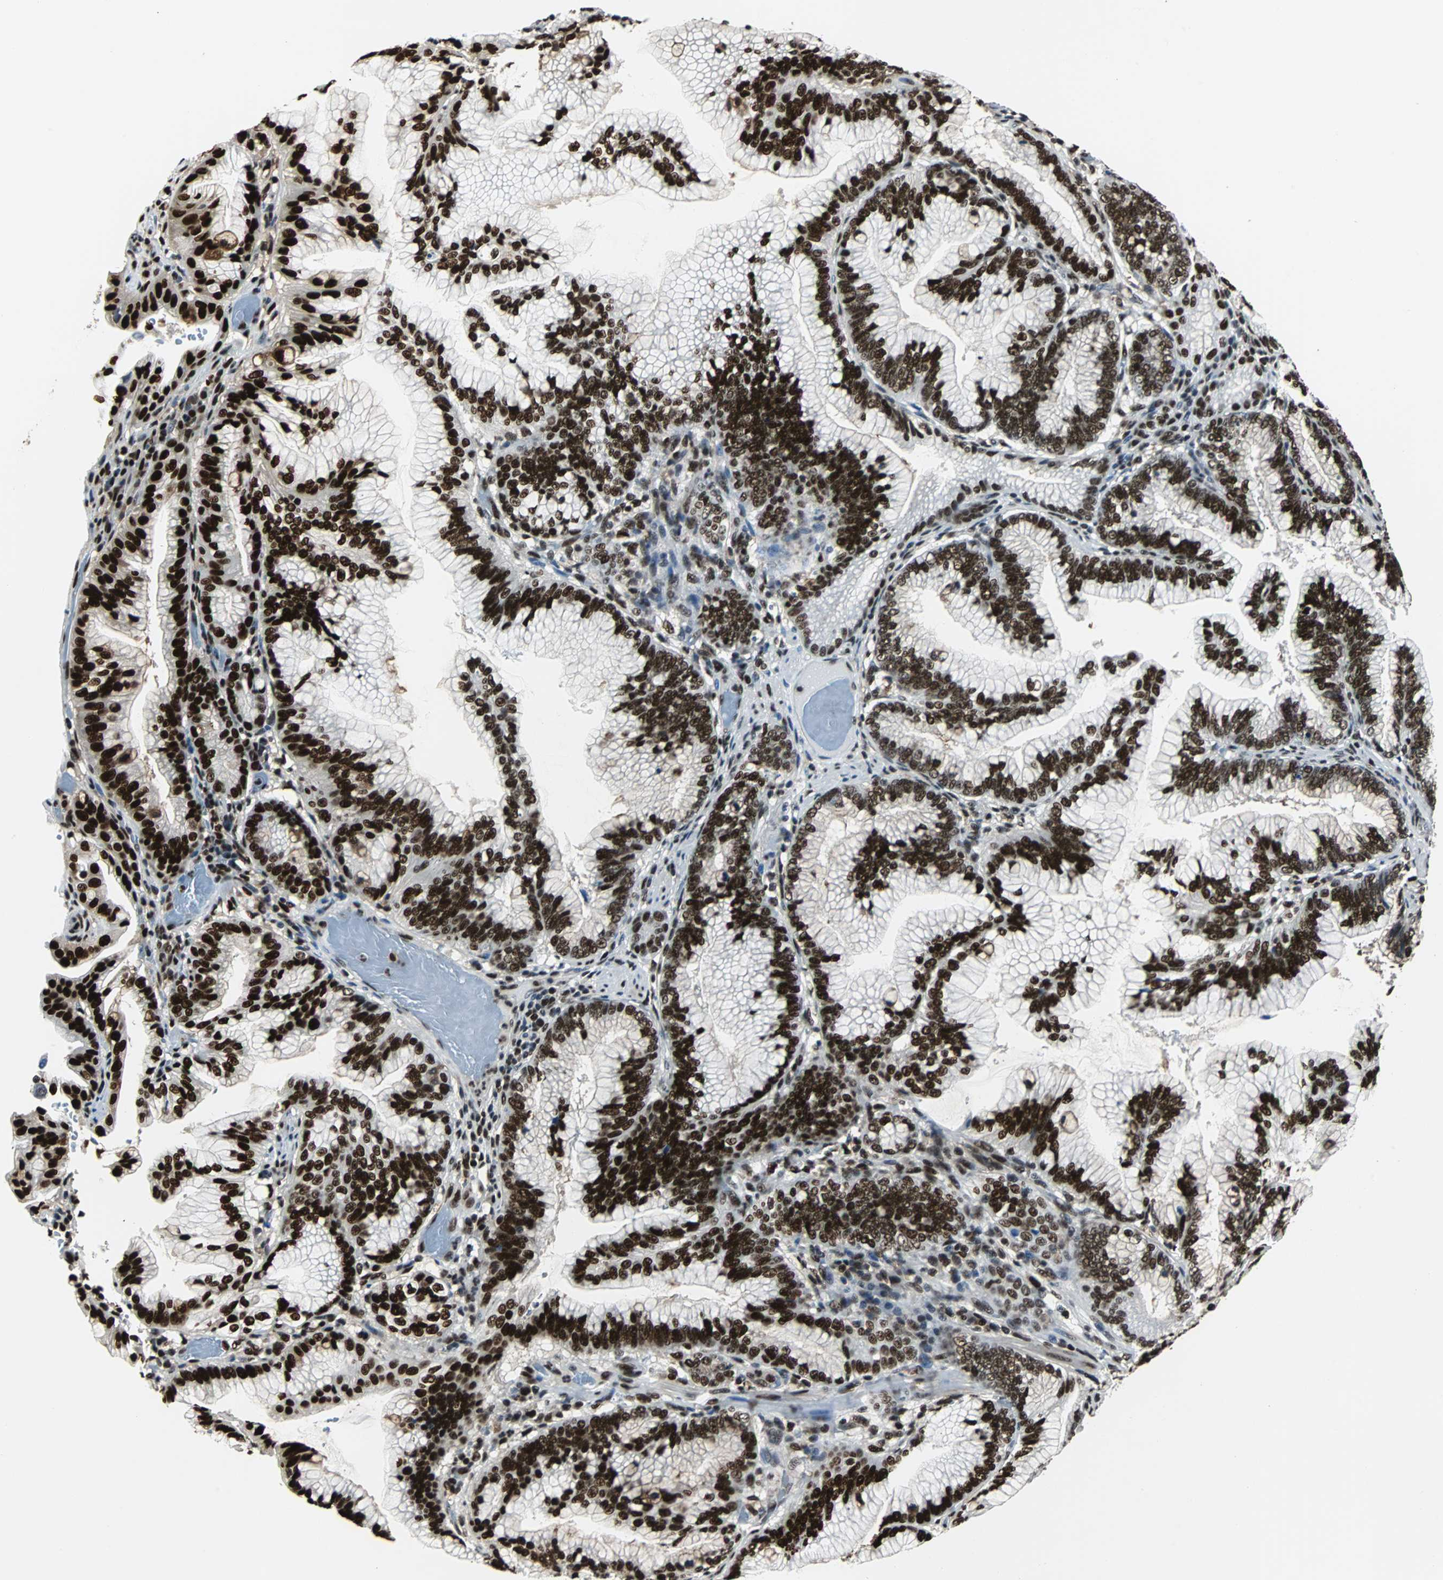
{"staining": {"intensity": "strong", "quantity": ">75%", "location": "nuclear"}, "tissue": "pancreatic cancer", "cell_type": "Tumor cells", "image_type": "cancer", "snomed": [{"axis": "morphology", "description": "Adenocarcinoma, NOS"}, {"axis": "topography", "description": "Pancreas"}], "caption": "Human adenocarcinoma (pancreatic) stained with a brown dye shows strong nuclear positive staining in about >75% of tumor cells.", "gene": "XRCC4", "patient": {"sex": "female", "age": 64}}